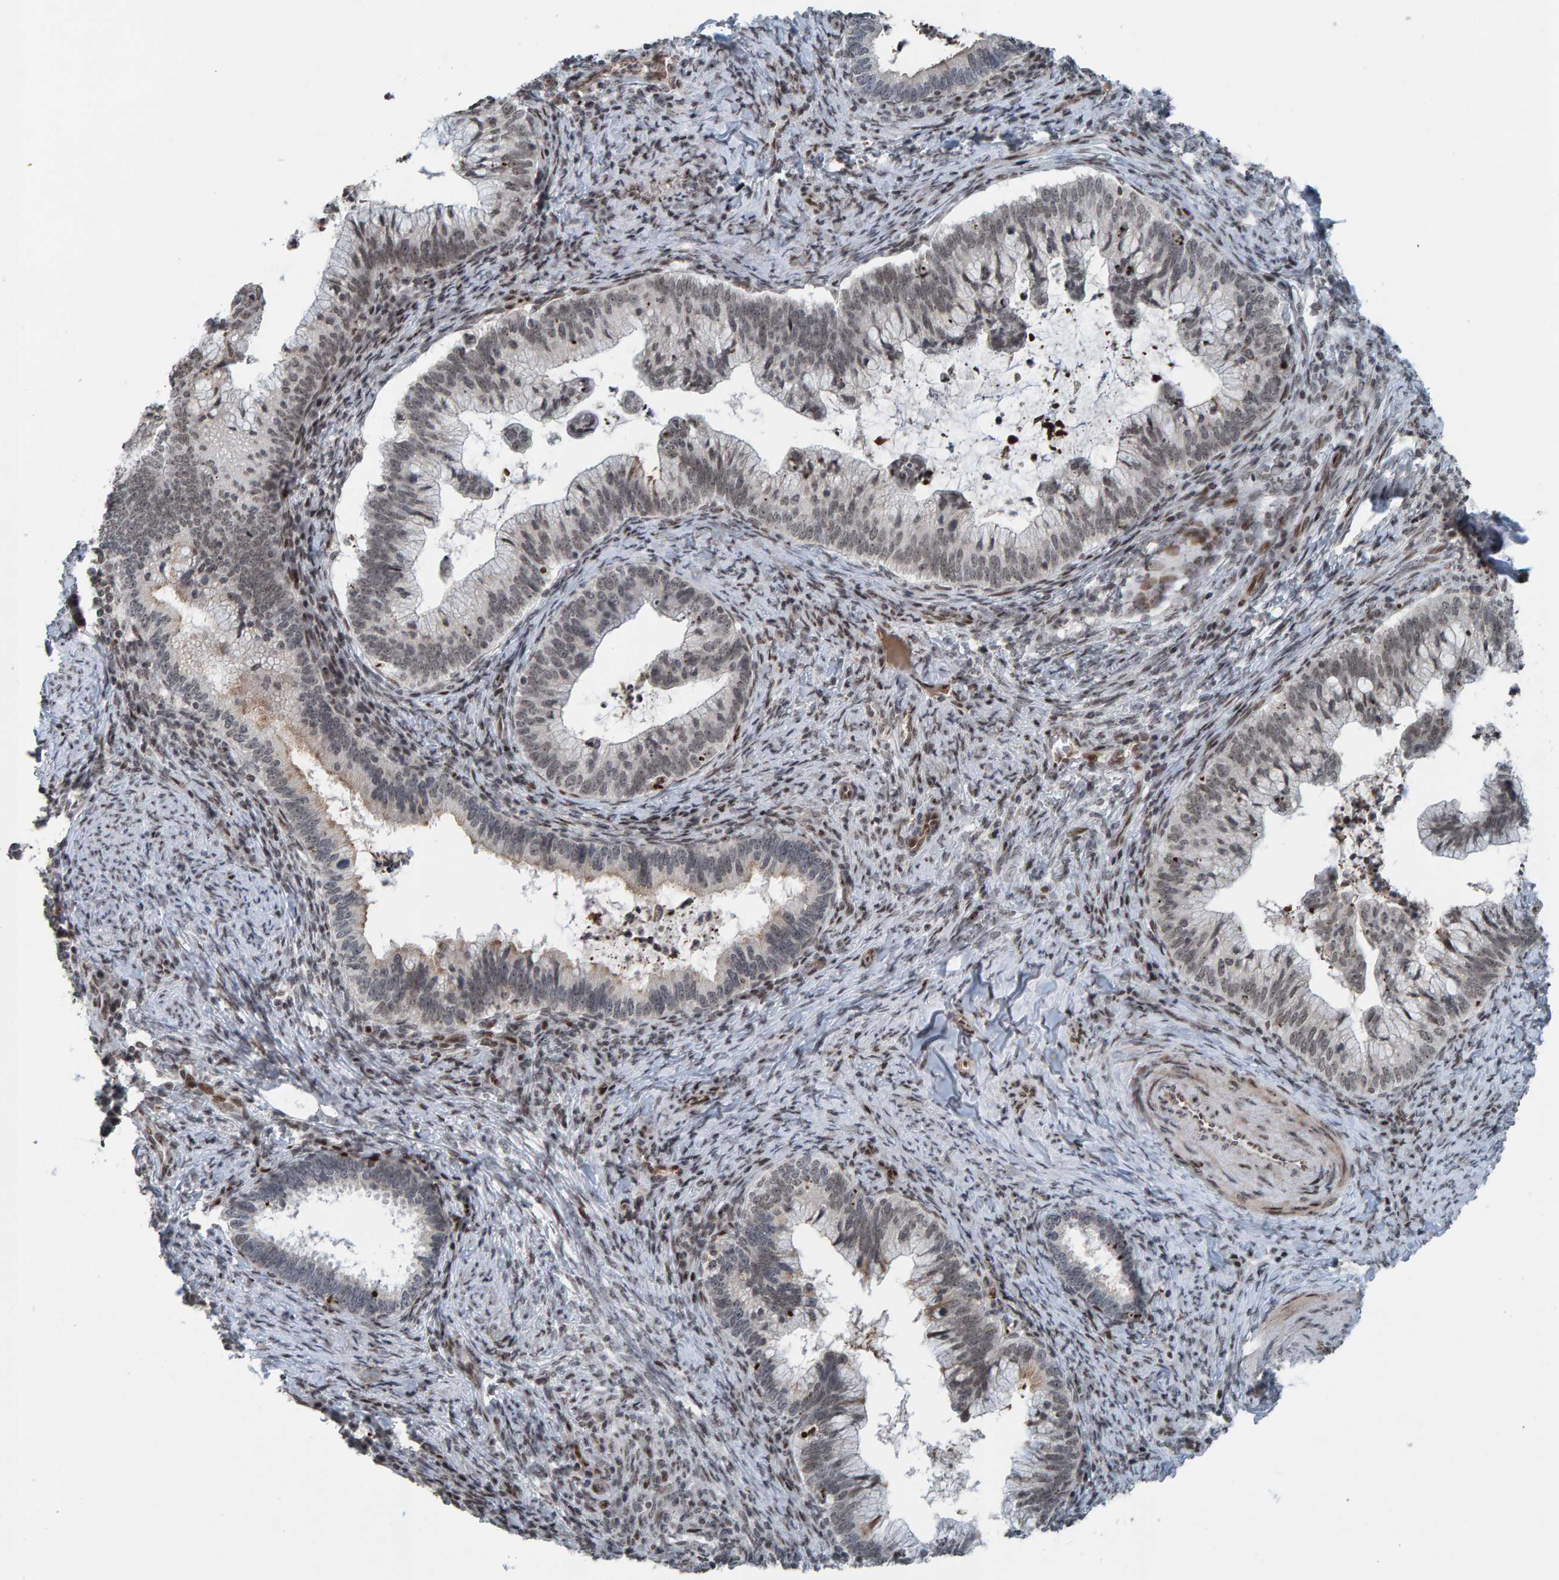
{"staining": {"intensity": "weak", "quantity": "25%-75%", "location": "nuclear"}, "tissue": "cervical cancer", "cell_type": "Tumor cells", "image_type": "cancer", "snomed": [{"axis": "morphology", "description": "Adenocarcinoma, NOS"}, {"axis": "topography", "description": "Cervix"}], "caption": "Immunohistochemistry (IHC) photomicrograph of neoplastic tissue: cervical cancer (adenocarcinoma) stained using immunohistochemistry shows low levels of weak protein expression localized specifically in the nuclear of tumor cells, appearing as a nuclear brown color.", "gene": "ZNF366", "patient": {"sex": "female", "age": 36}}